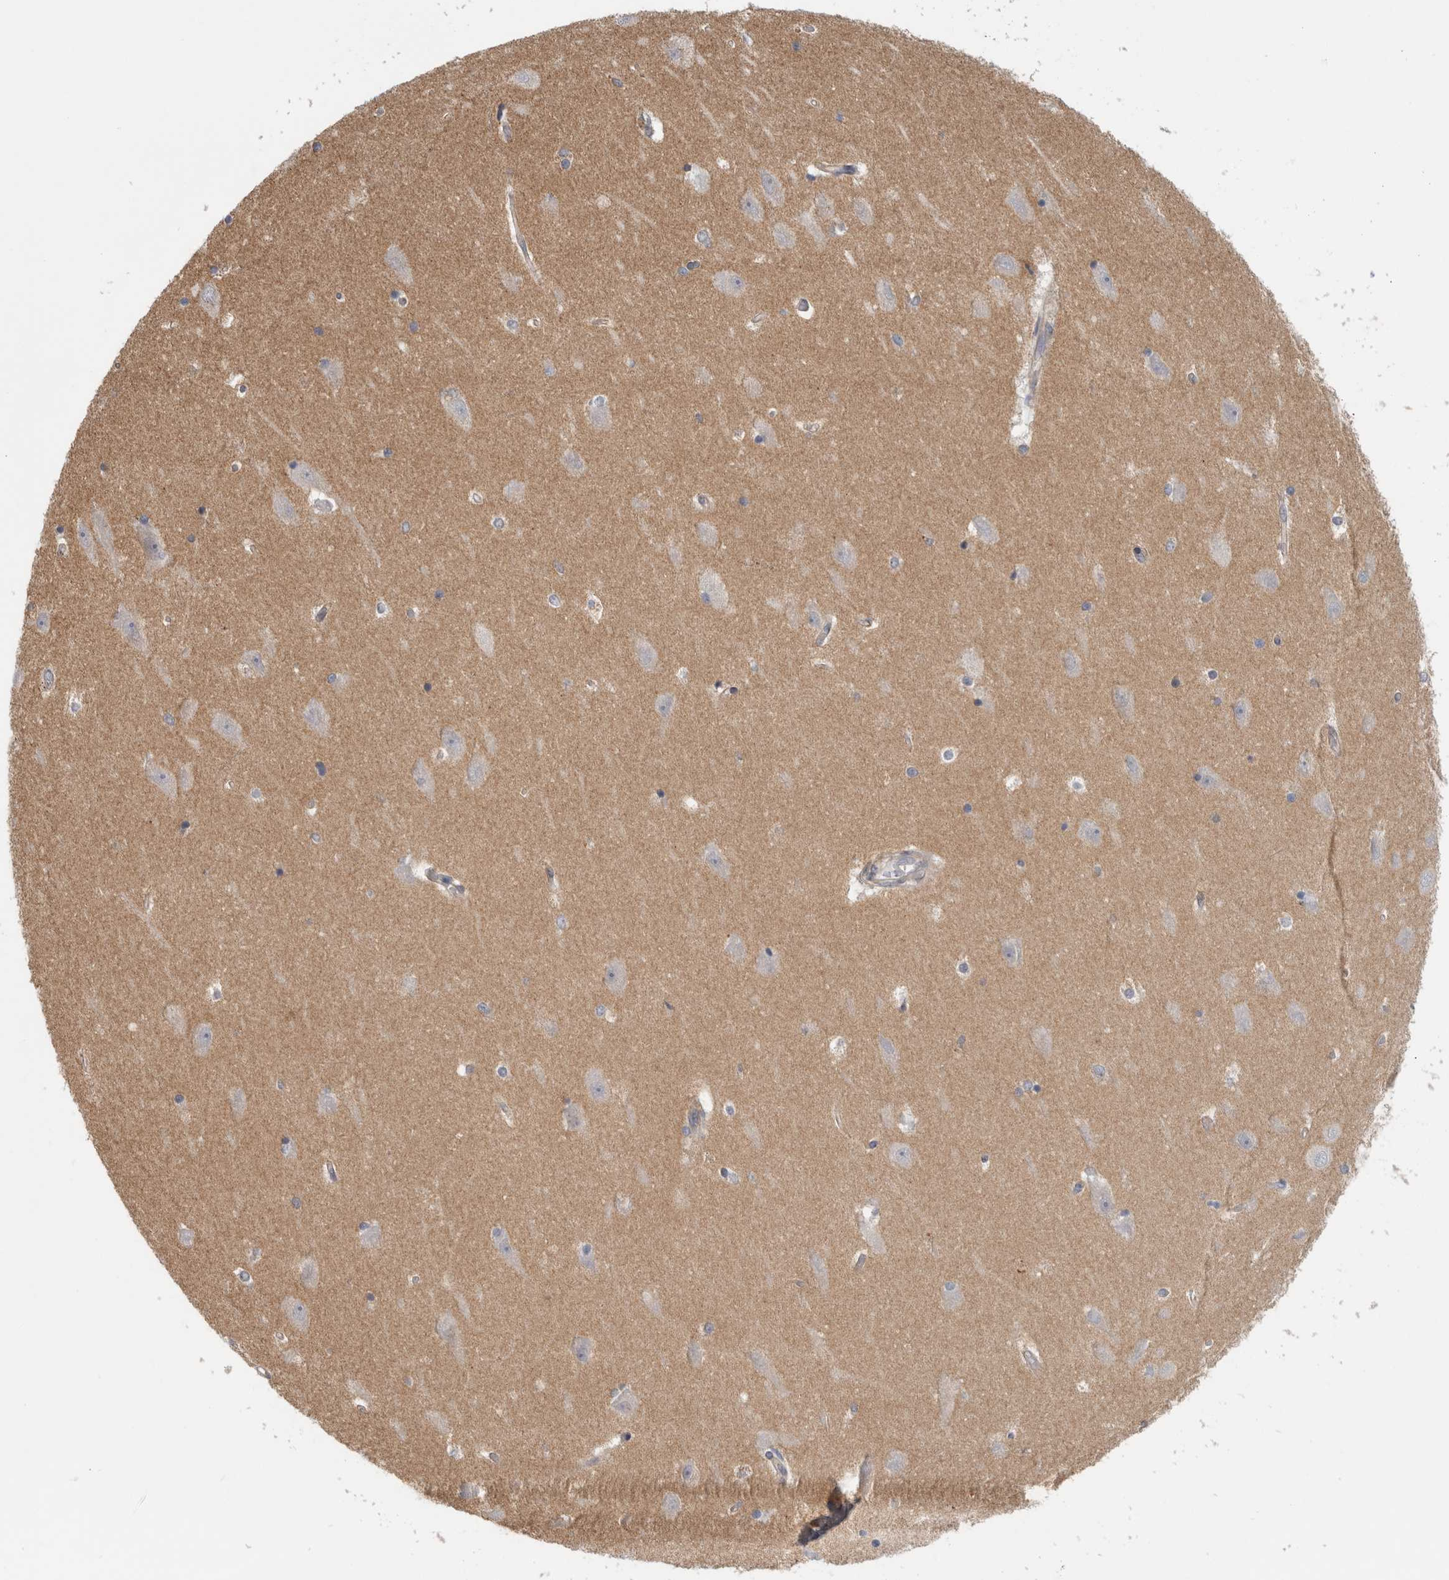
{"staining": {"intensity": "weak", "quantity": "<25%", "location": "cytoplasmic/membranous"}, "tissue": "hippocampus", "cell_type": "Glial cells", "image_type": "normal", "snomed": [{"axis": "morphology", "description": "Normal tissue, NOS"}, {"axis": "topography", "description": "Hippocampus"}], "caption": "This is an immunohistochemistry (IHC) photomicrograph of benign human hippocampus. There is no staining in glial cells.", "gene": "ZNF804B", "patient": {"sex": "male", "age": 45}}